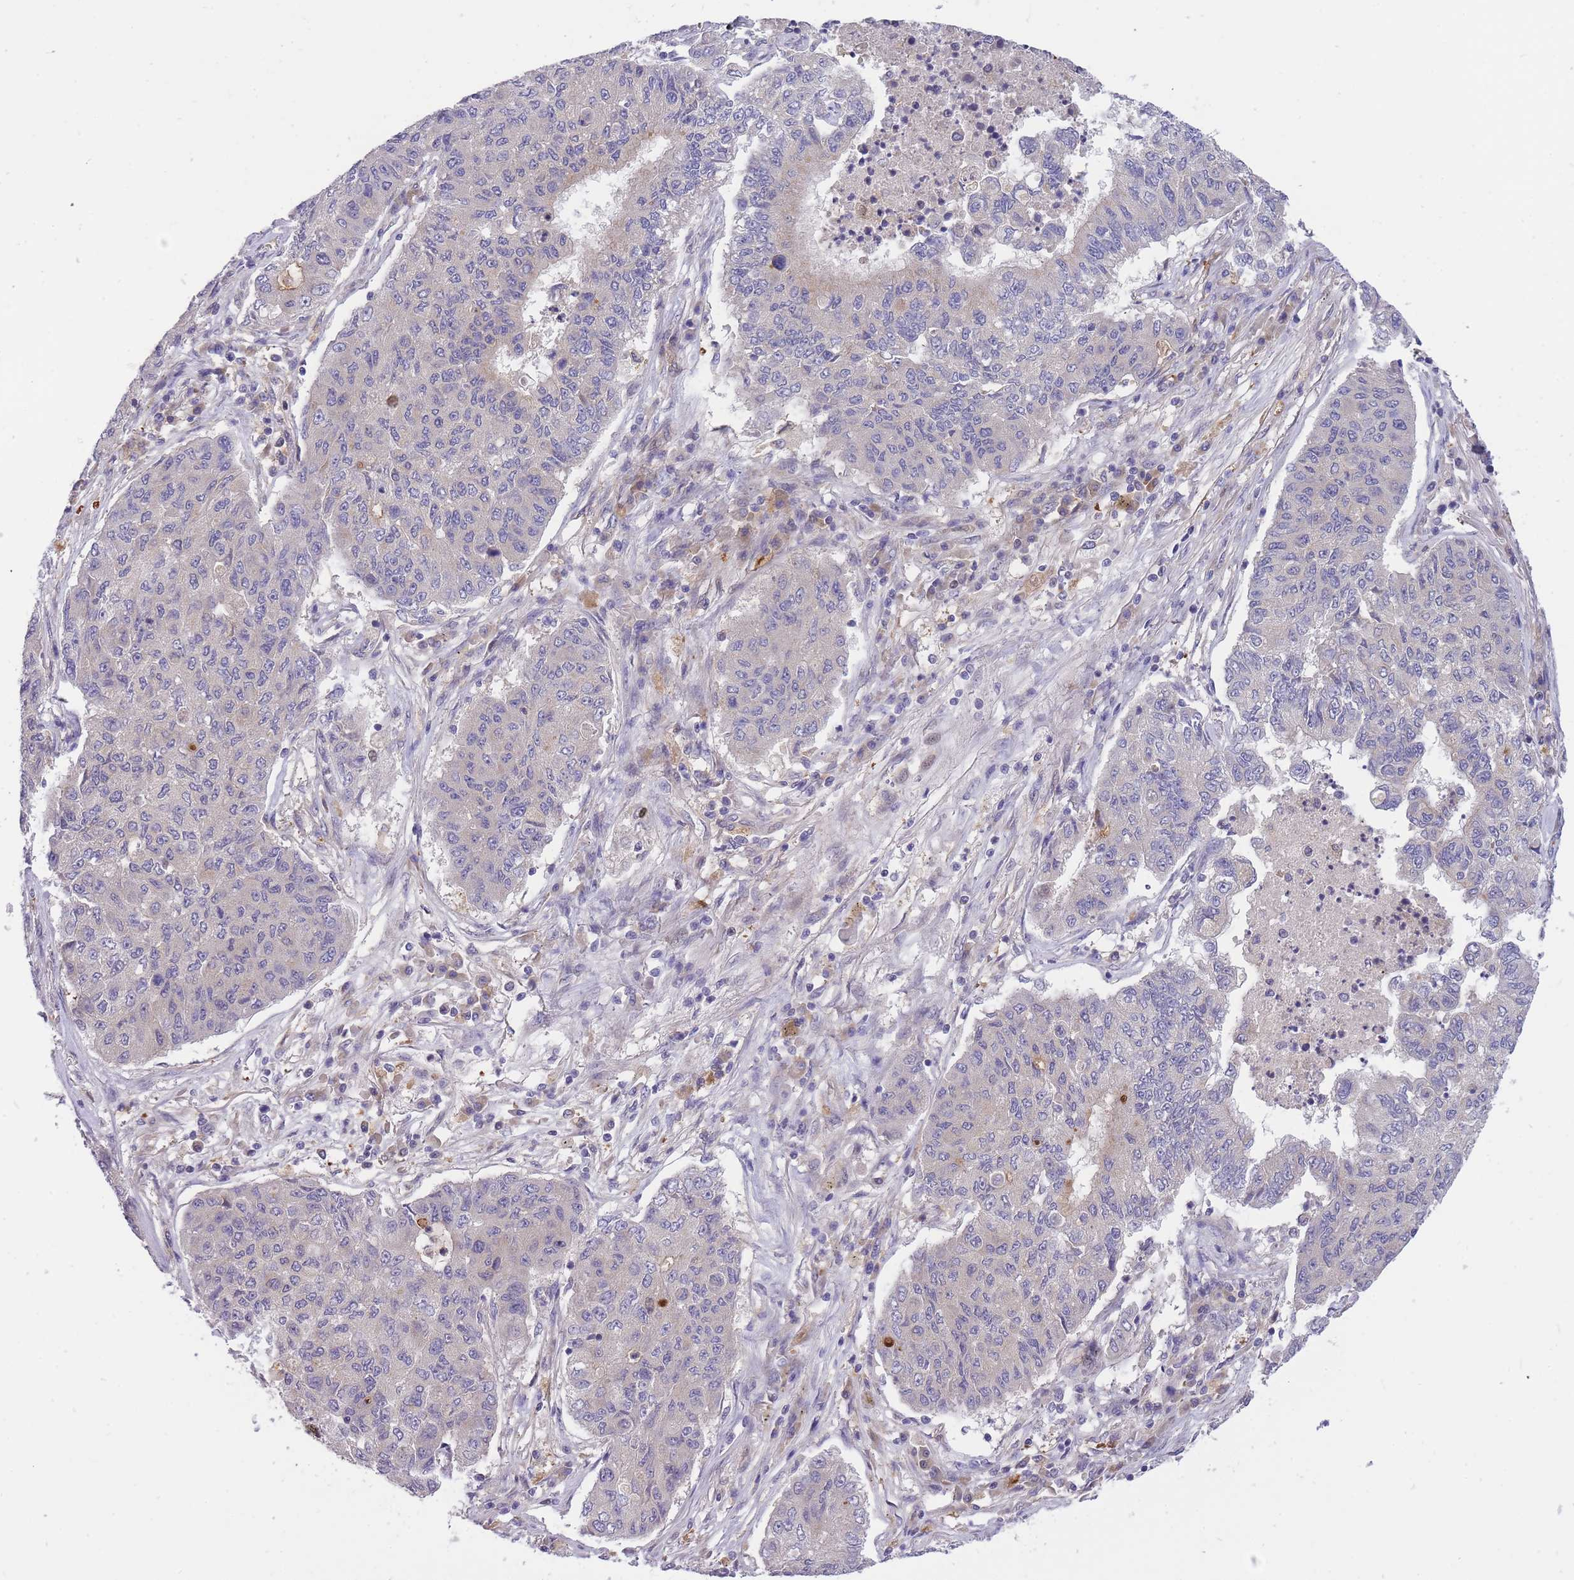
{"staining": {"intensity": "weak", "quantity": "<25%", "location": "cytoplasmic/membranous"}, "tissue": "lung cancer", "cell_type": "Tumor cells", "image_type": "cancer", "snomed": [{"axis": "morphology", "description": "Squamous cell carcinoma, NOS"}, {"axis": "topography", "description": "Lung"}], "caption": "Histopathology image shows no significant protein staining in tumor cells of lung squamous cell carcinoma.", "gene": "CRYGN", "patient": {"sex": "male", "age": 74}}